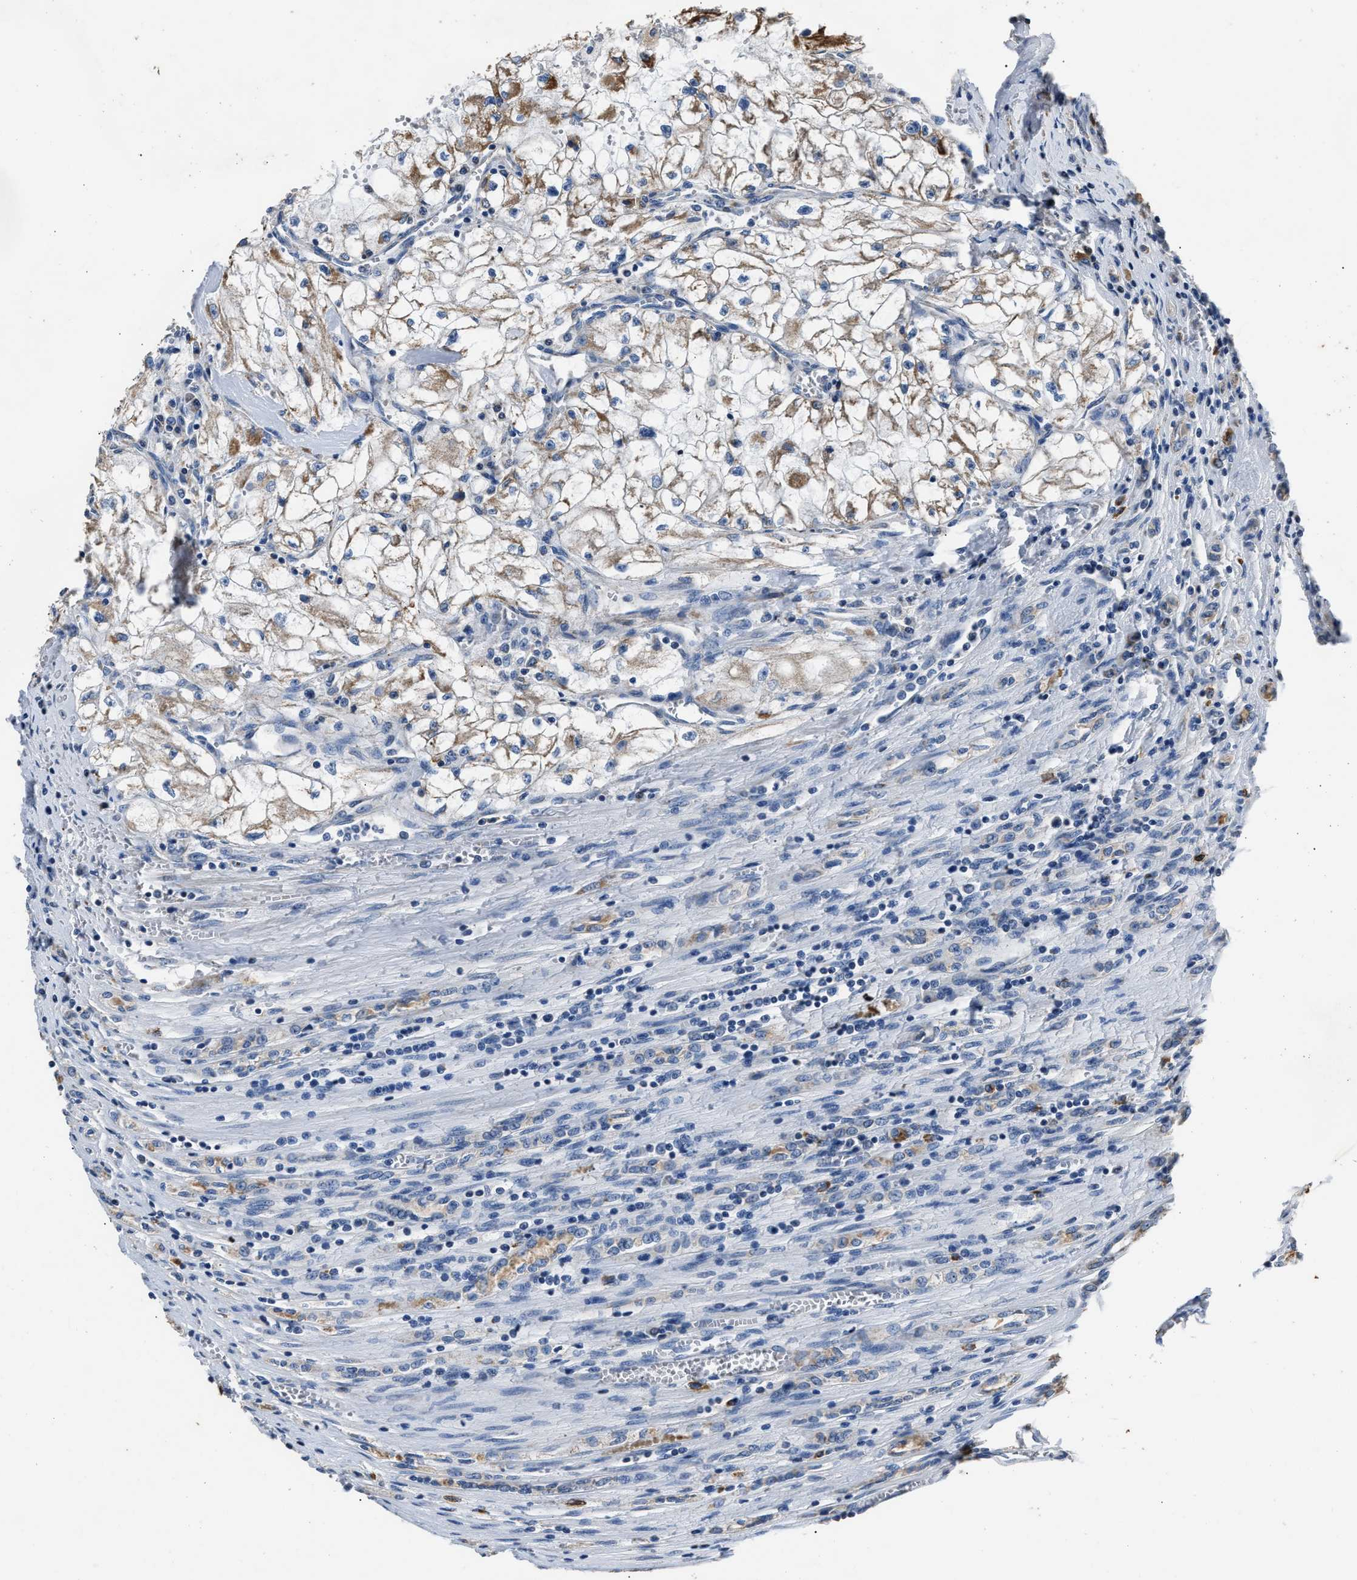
{"staining": {"intensity": "moderate", "quantity": ">75%", "location": "cytoplasmic/membranous"}, "tissue": "renal cancer", "cell_type": "Tumor cells", "image_type": "cancer", "snomed": [{"axis": "morphology", "description": "Adenocarcinoma, NOS"}, {"axis": "topography", "description": "Kidney"}], "caption": "Protein expression by immunohistochemistry (IHC) displays moderate cytoplasmic/membranous staining in approximately >75% of tumor cells in renal adenocarcinoma. Immunohistochemistry (ihc) stains the protein of interest in brown and the nuclei are stained blue.", "gene": "NSUN5", "patient": {"sex": "female", "age": 70}}